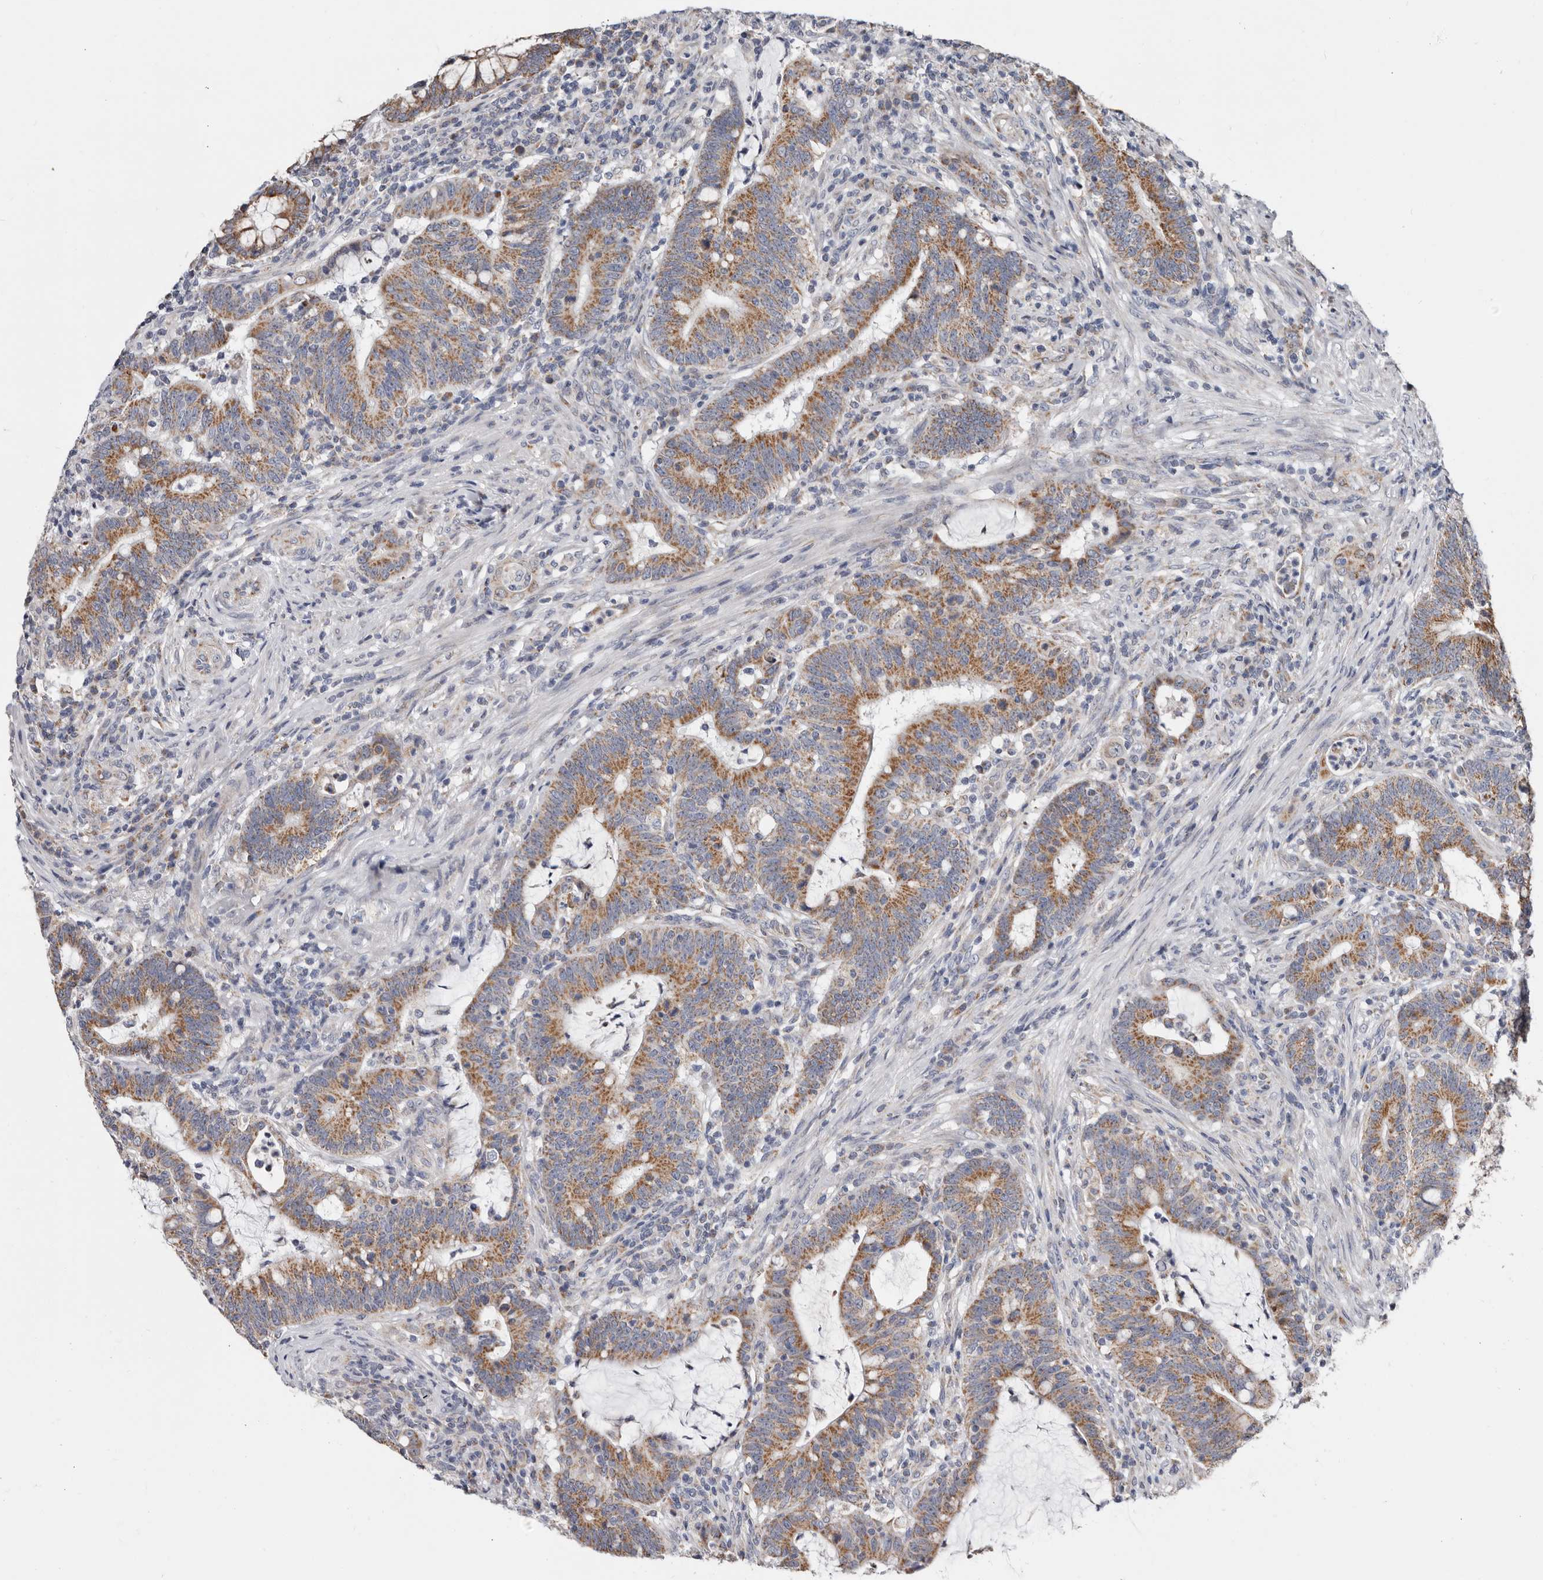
{"staining": {"intensity": "moderate", "quantity": ">75%", "location": "cytoplasmic/membranous"}, "tissue": "colorectal cancer", "cell_type": "Tumor cells", "image_type": "cancer", "snomed": [{"axis": "morphology", "description": "Adenocarcinoma, NOS"}, {"axis": "topography", "description": "Colon"}], "caption": "A photomicrograph of human colorectal cancer stained for a protein displays moderate cytoplasmic/membranous brown staining in tumor cells.", "gene": "MRPL18", "patient": {"sex": "female", "age": 66}}